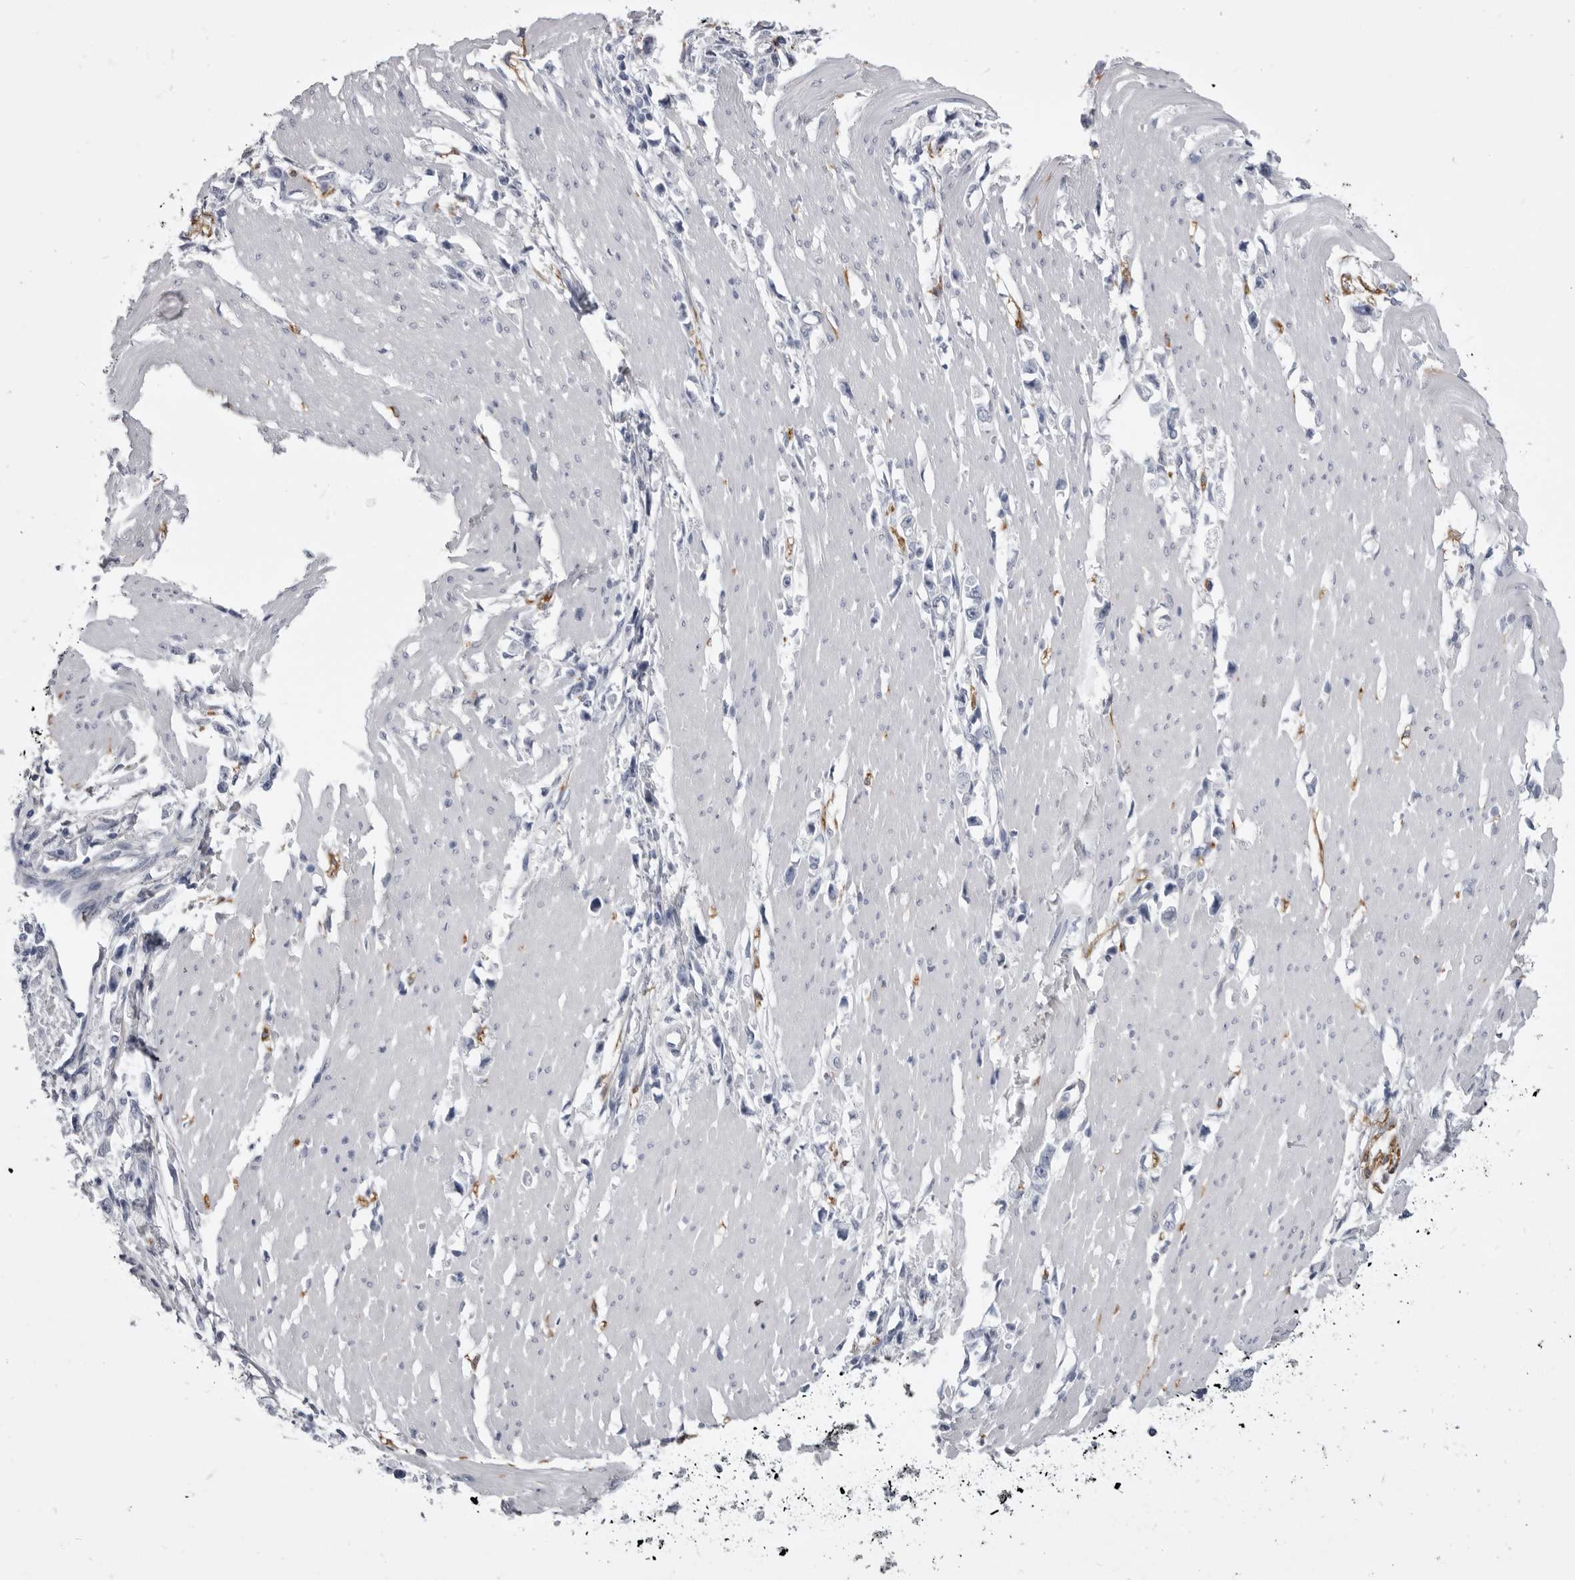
{"staining": {"intensity": "negative", "quantity": "none", "location": "none"}, "tissue": "stomach cancer", "cell_type": "Tumor cells", "image_type": "cancer", "snomed": [{"axis": "morphology", "description": "Adenocarcinoma, NOS"}, {"axis": "topography", "description": "Stomach"}], "caption": "IHC micrograph of human stomach cancer (adenocarcinoma) stained for a protein (brown), which reveals no expression in tumor cells.", "gene": "ANK2", "patient": {"sex": "female", "age": 59}}